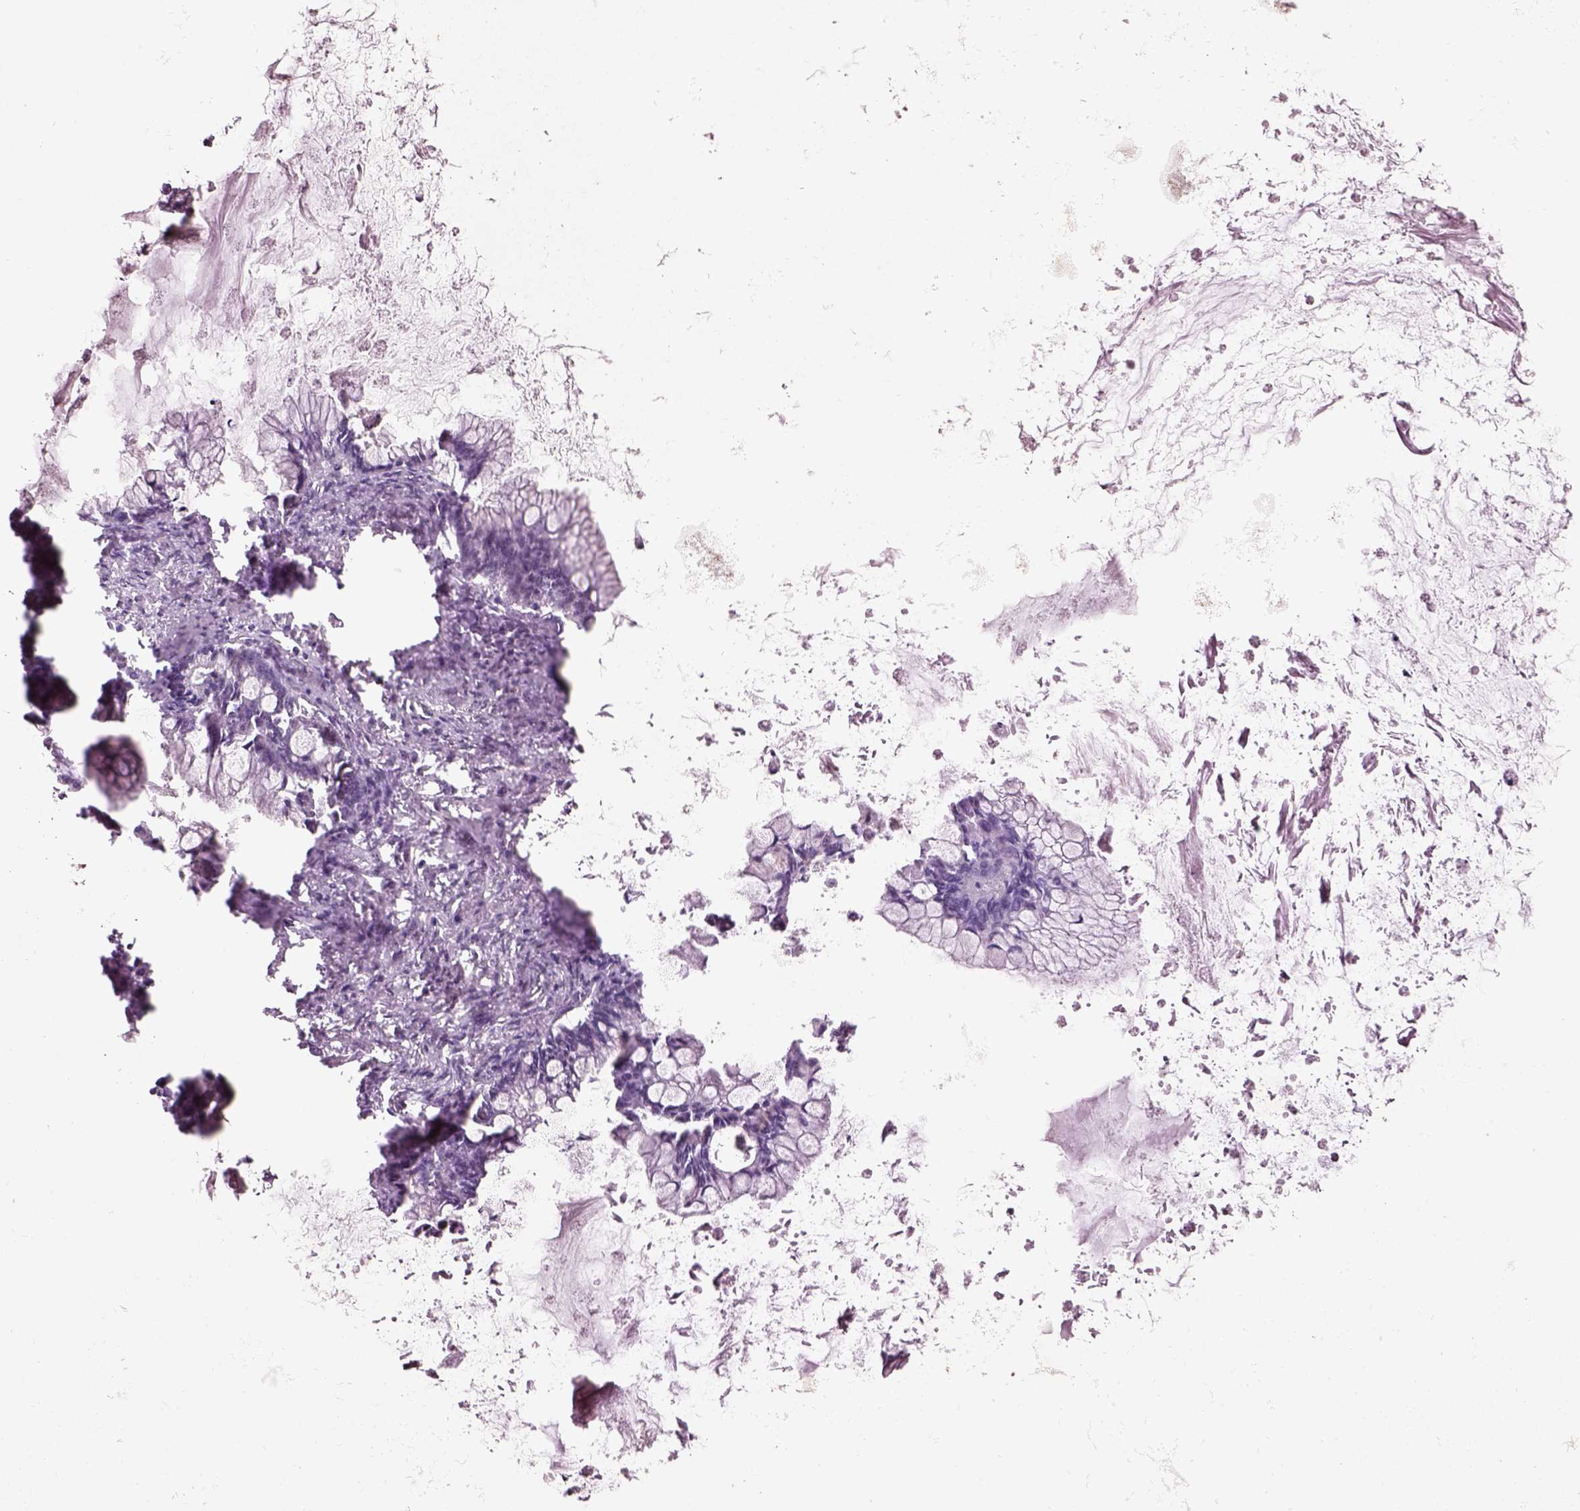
{"staining": {"intensity": "negative", "quantity": "none", "location": "none"}, "tissue": "ovarian cancer", "cell_type": "Tumor cells", "image_type": "cancer", "snomed": [{"axis": "morphology", "description": "Cystadenocarcinoma, mucinous, NOS"}, {"axis": "topography", "description": "Ovary"}], "caption": "Ovarian mucinous cystadenocarcinoma was stained to show a protein in brown. There is no significant positivity in tumor cells.", "gene": "SEPHS1", "patient": {"sex": "female", "age": 67}}